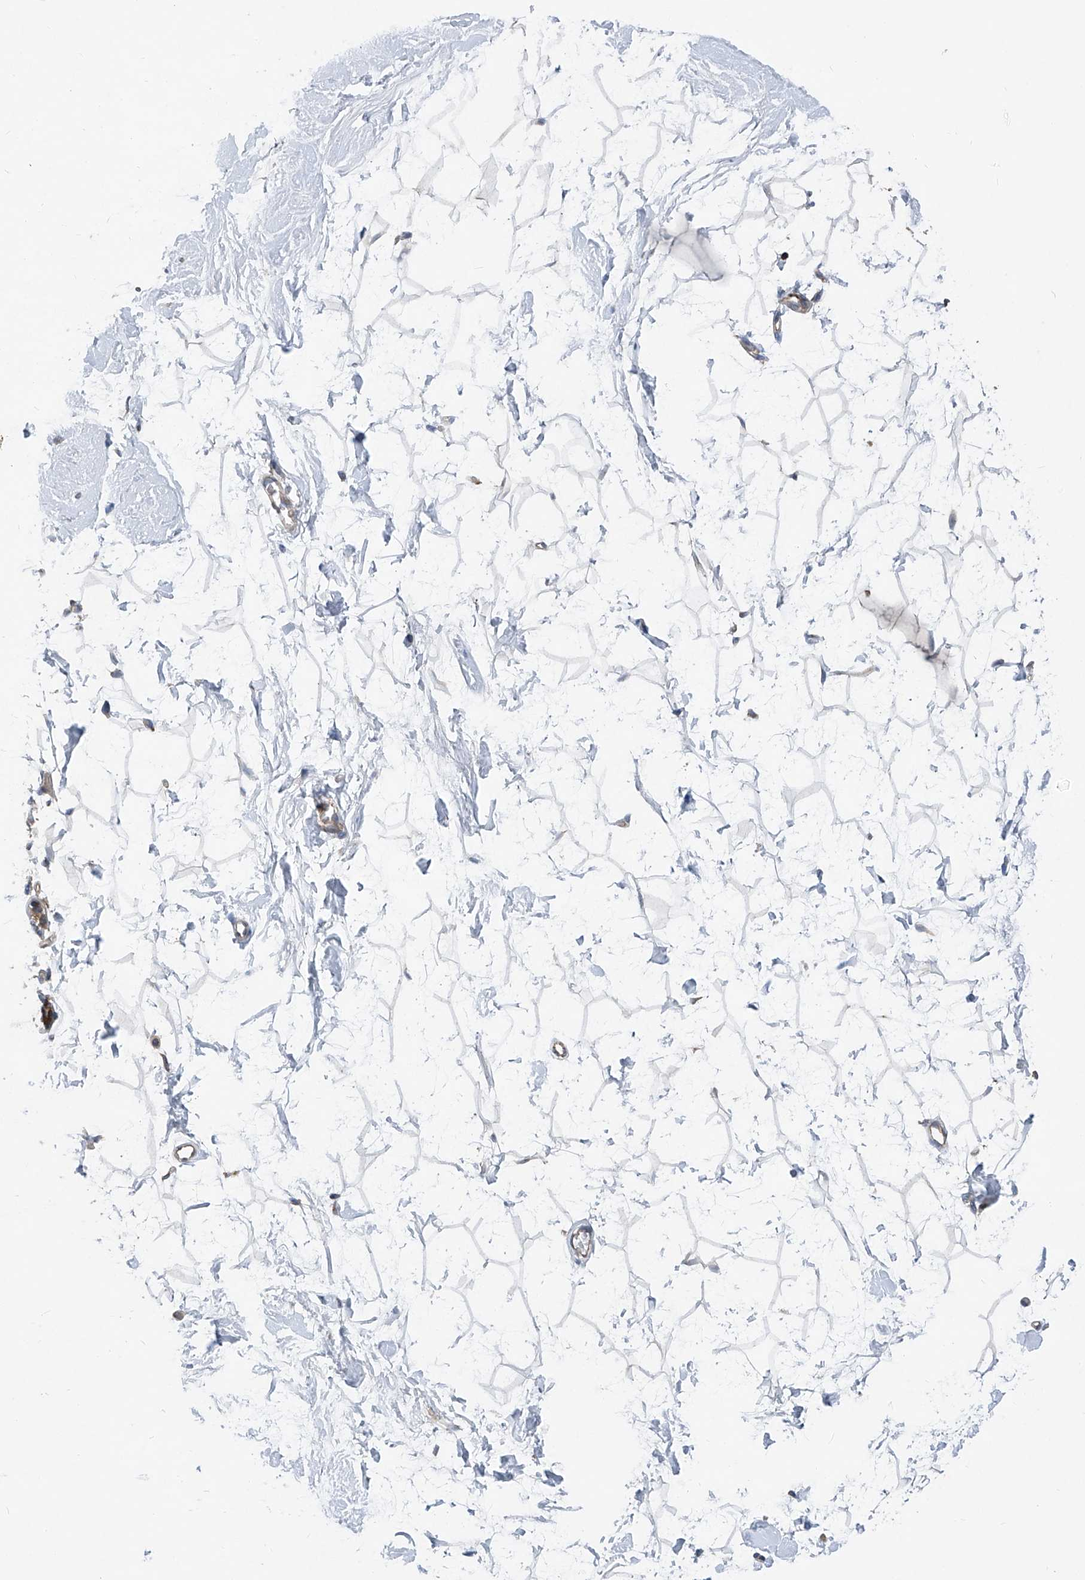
{"staining": {"intensity": "negative", "quantity": "none", "location": "none"}, "tissue": "breast", "cell_type": "Adipocytes", "image_type": "normal", "snomed": [{"axis": "morphology", "description": "Normal tissue, NOS"}, {"axis": "topography", "description": "Breast"}], "caption": "A high-resolution image shows IHC staining of normal breast, which displays no significant positivity in adipocytes.", "gene": "TRIM38", "patient": {"sex": "female", "age": 26}}